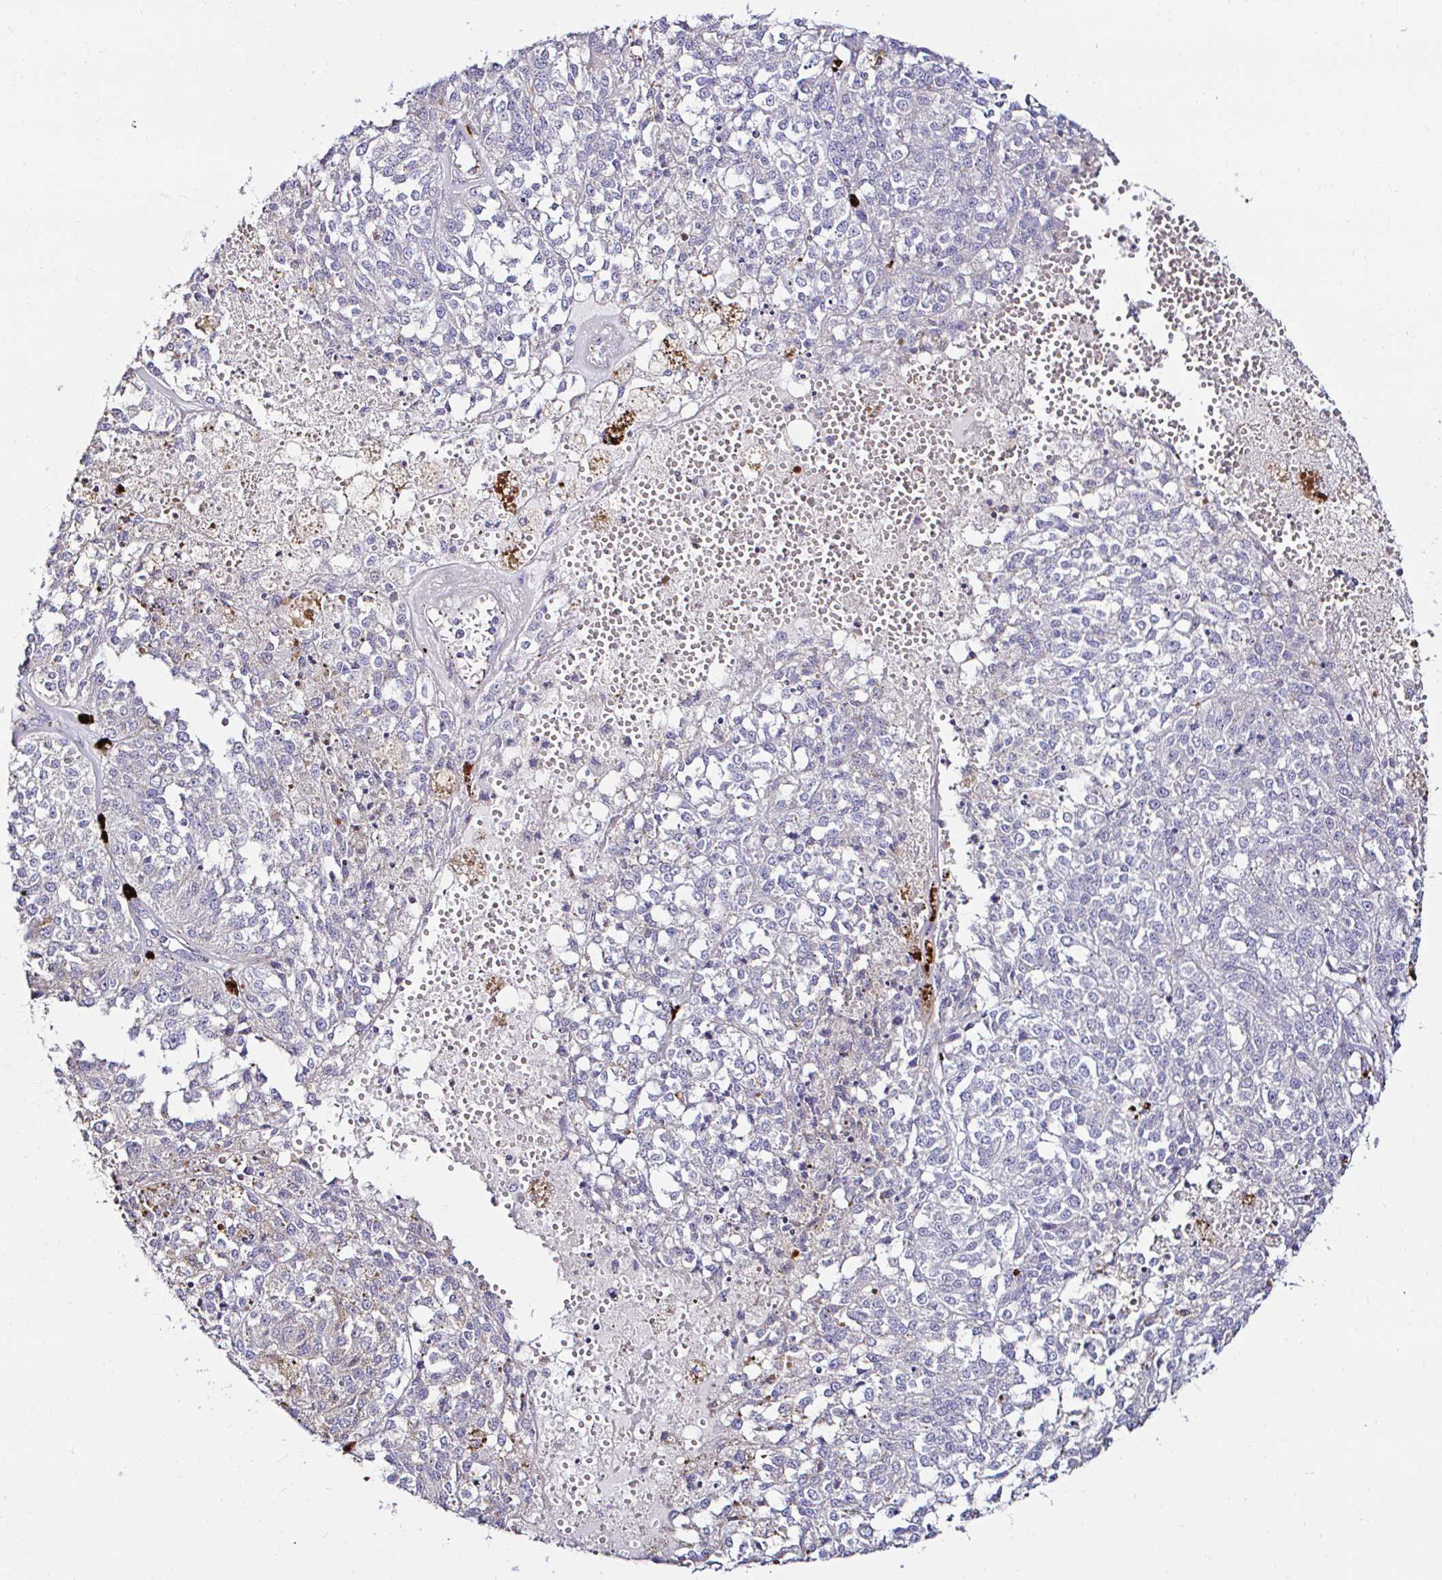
{"staining": {"intensity": "negative", "quantity": "none", "location": "none"}, "tissue": "melanoma", "cell_type": "Tumor cells", "image_type": "cancer", "snomed": [{"axis": "morphology", "description": "Malignant melanoma, Metastatic site"}, {"axis": "topography", "description": "Lymph node"}], "caption": "Immunohistochemistry (IHC) of melanoma reveals no positivity in tumor cells.", "gene": "GALNS", "patient": {"sex": "female", "age": 64}}